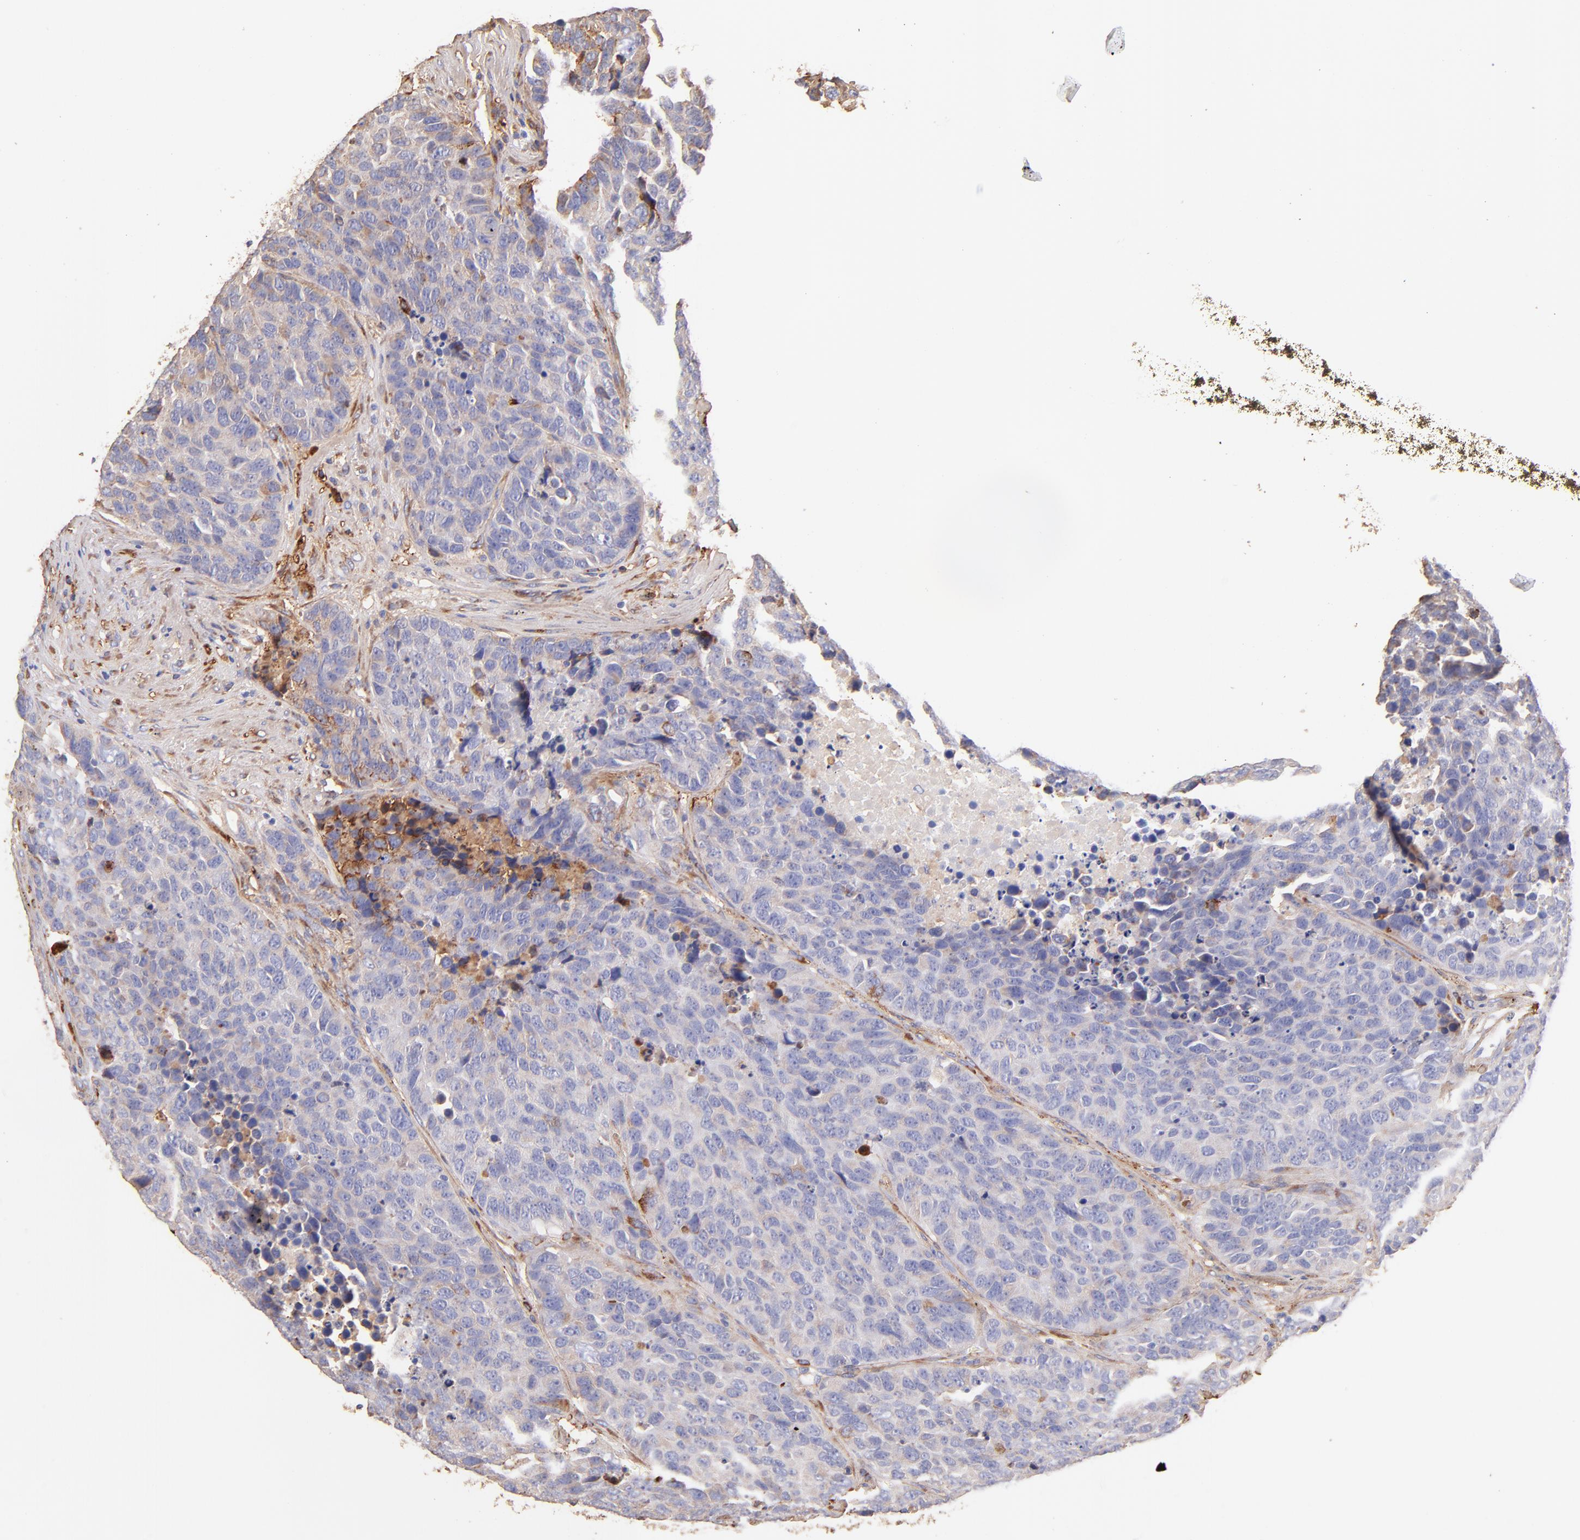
{"staining": {"intensity": "weak", "quantity": ">75%", "location": "cytoplasmic/membranous"}, "tissue": "carcinoid", "cell_type": "Tumor cells", "image_type": "cancer", "snomed": [{"axis": "morphology", "description": "Carcinoid, malignant, NOS"}, {"axis": "topography", "description": "Lung"}], "caption": "Carcinoid stained with a brown dye displays weak cytoplasmic/membranous positive expression in about >75% of tumor cells.", "gene": "BGN", "patient": {"sex": "male", "age": 60}}